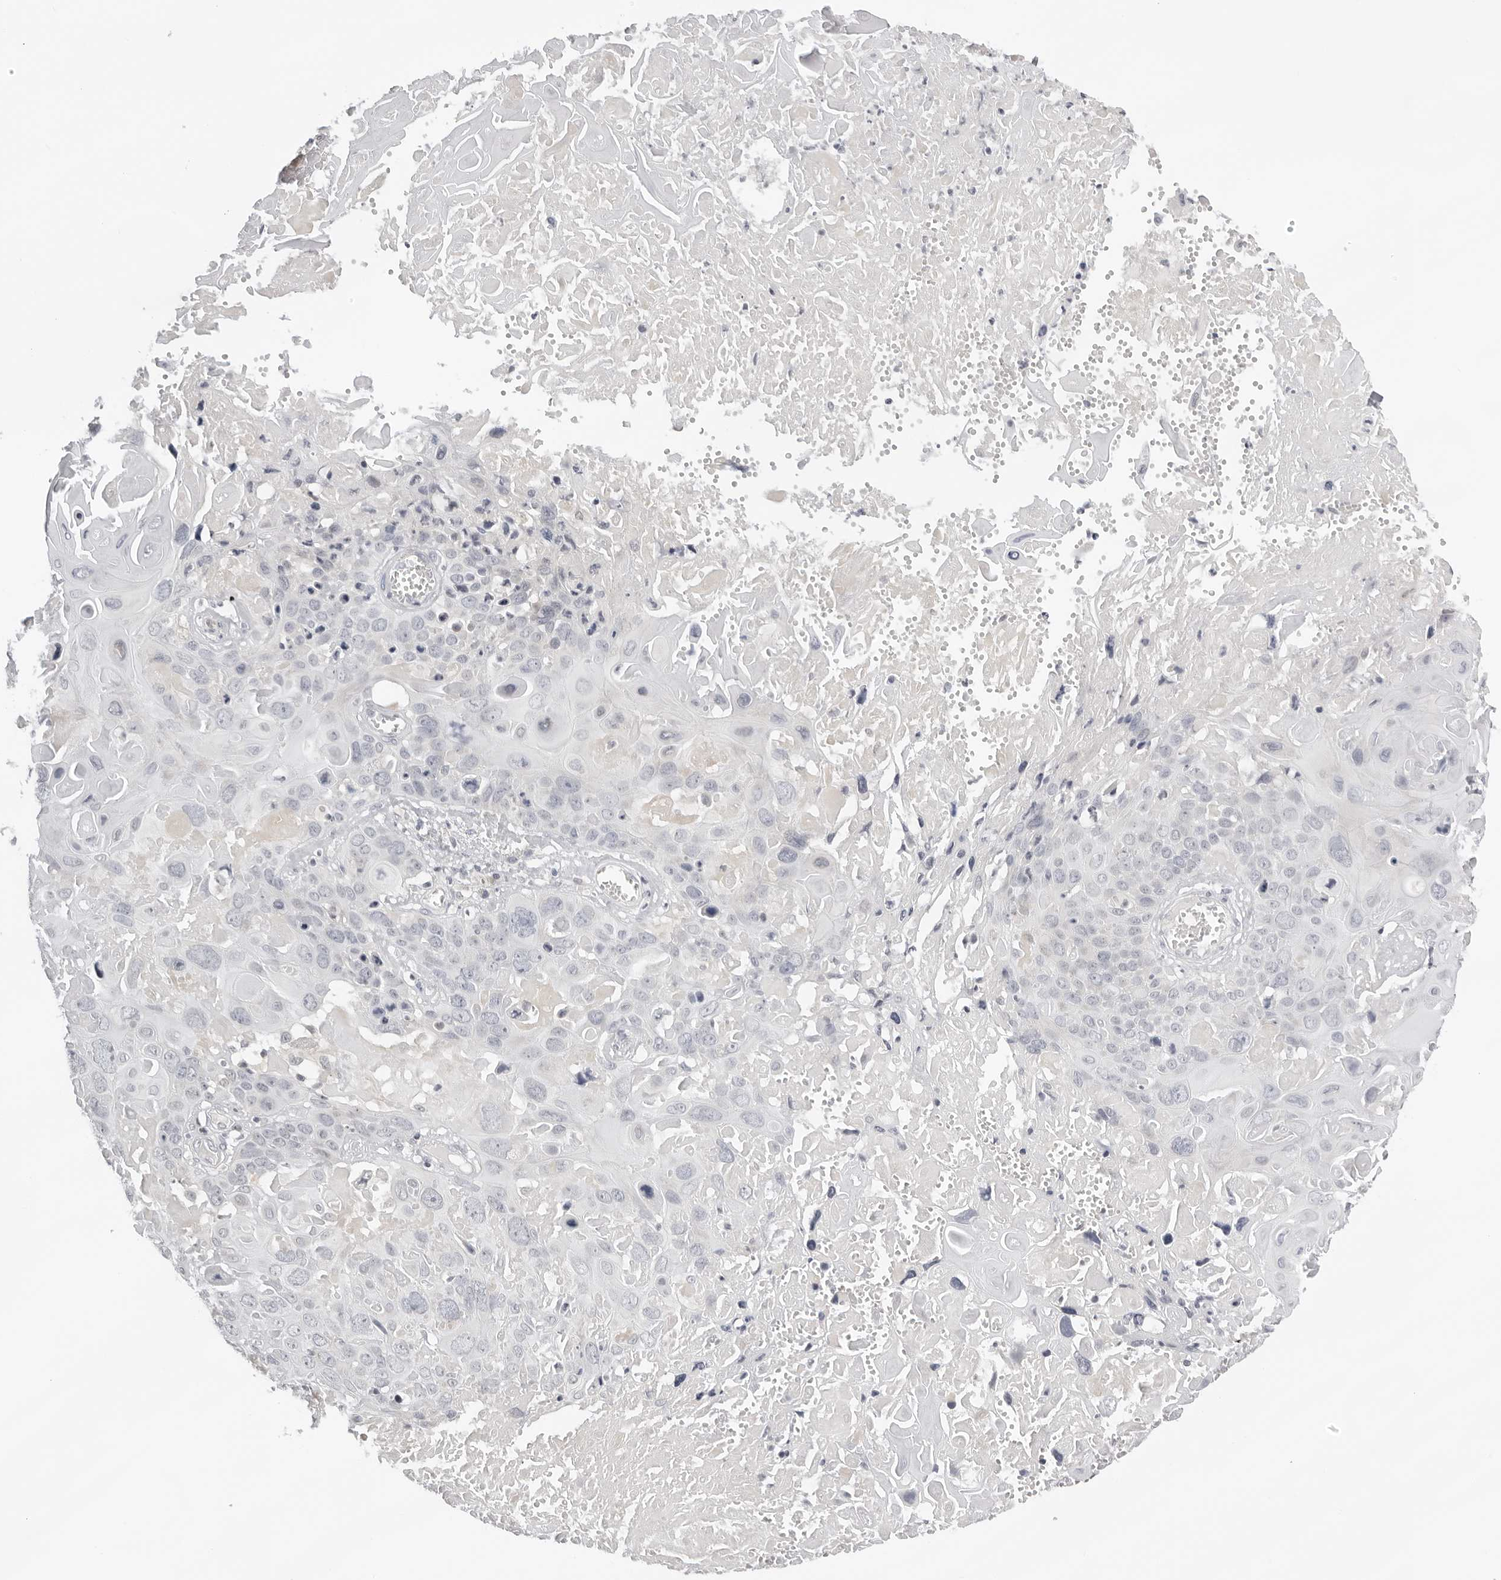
{"staining": {"intensity": "negative", "quantity": "none", "location": "none"}, "tissue": "cervical cancer", "cell_type": "Tumor cells", "image_type": "cancer", "snomed": [{"axis": "morphology", "description": "Squamous cell carcinoma, NOS"}, {"axis": "topography", "description": "Cervix"}], "caption": "Squamous cell carcinoma (cervical) was stained to show a protein in brown. There is no significant staining in tumor cells.", "gene": "ACP6", "patient": {"sex": "female", "age": 74}}